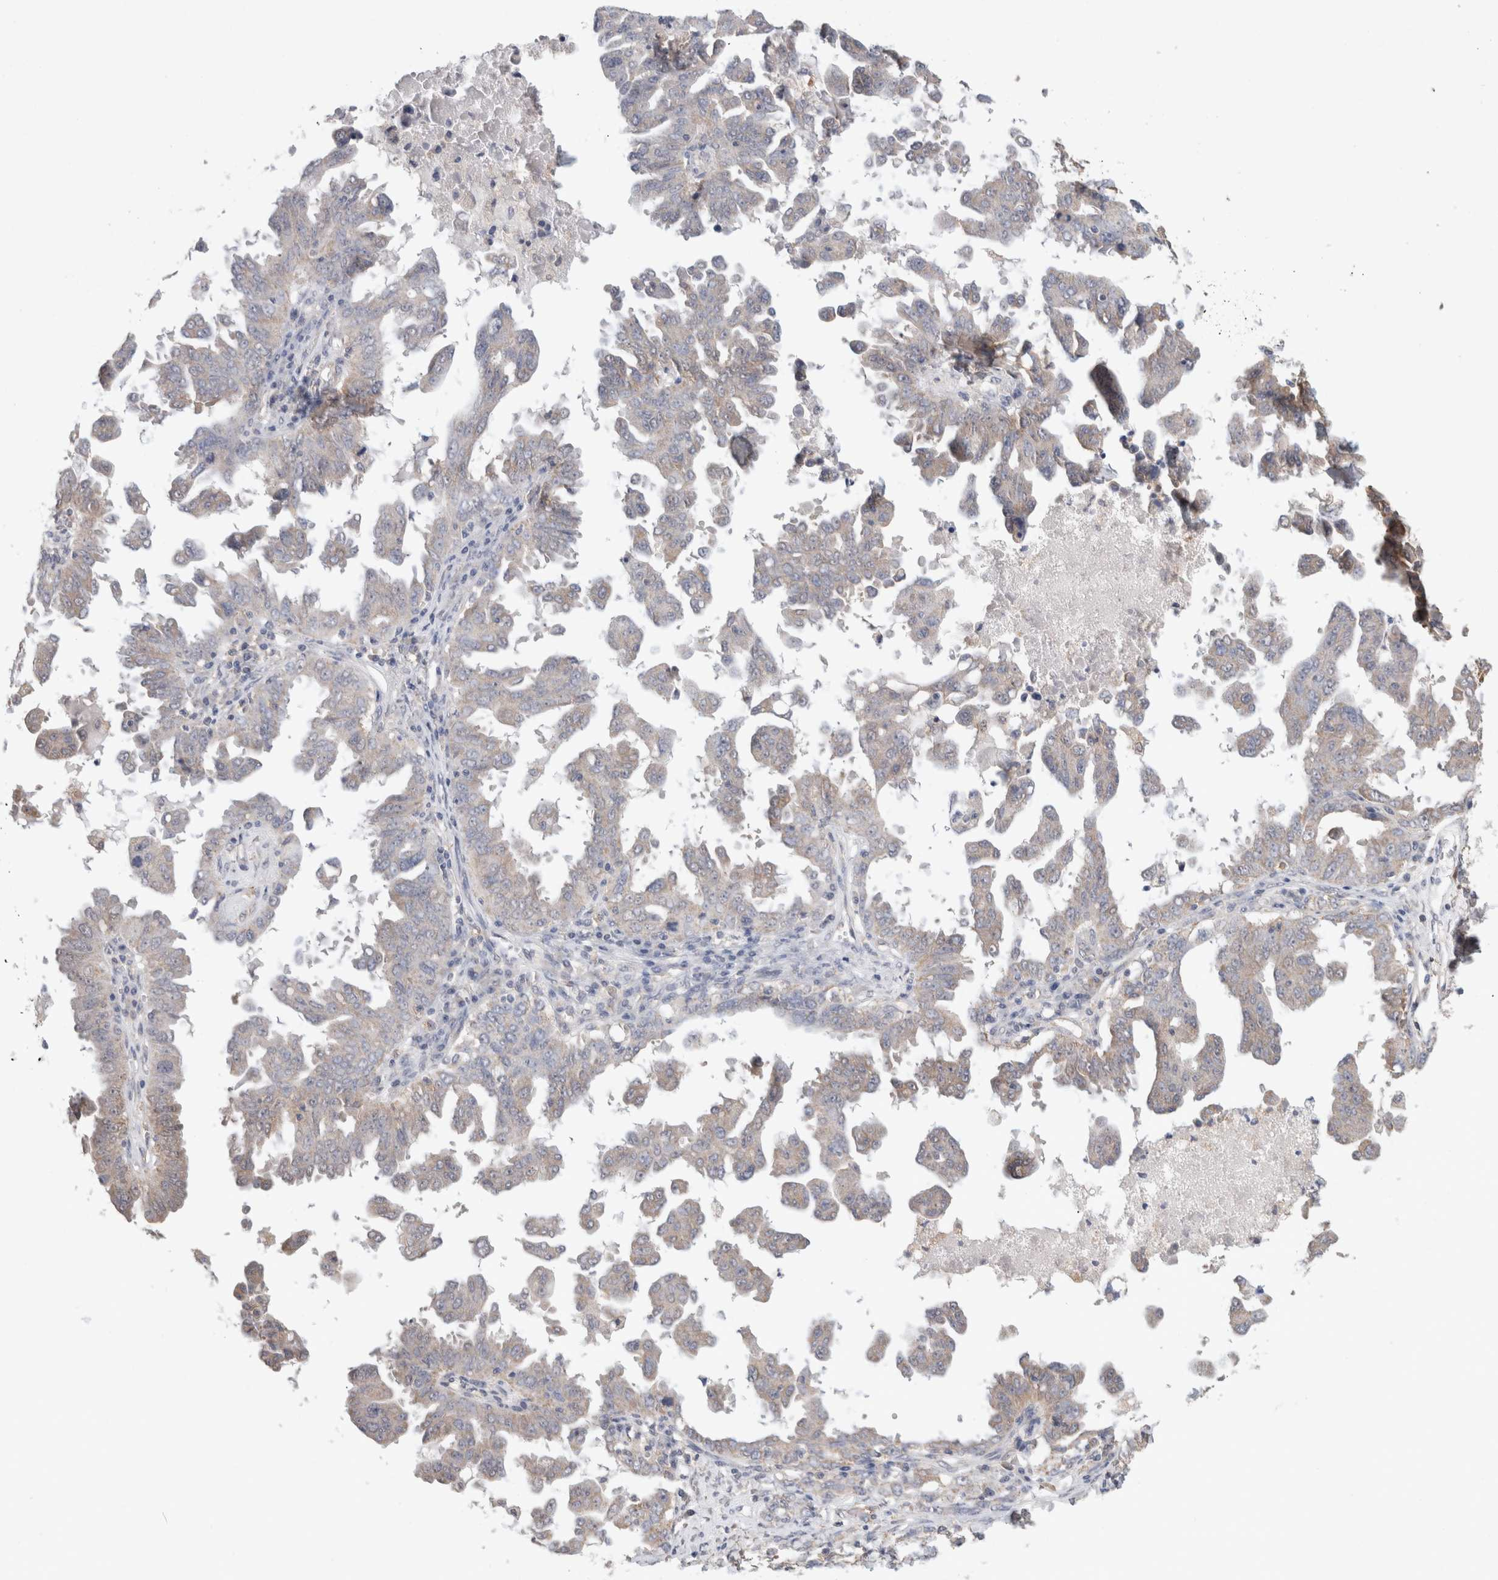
{"staining": {"intensity": "weak", "quantity": ">75%", "location": "cytoplasmic/membranous"}, "tissue": "ovarian cancer", "cell_type": "Tumor cells", "image_type": "cancer", "snomed": [{"axis": "morphology", "description": "Carcinoma, endometroid"}, {"axis": "topography", "description": "Ovary"}], "caption": "Ovarian cancer stained with a protein marker shows weak staining in tumor cells.", "gene": "RAB14", "patient": {"sex": "female", "age": 62}}